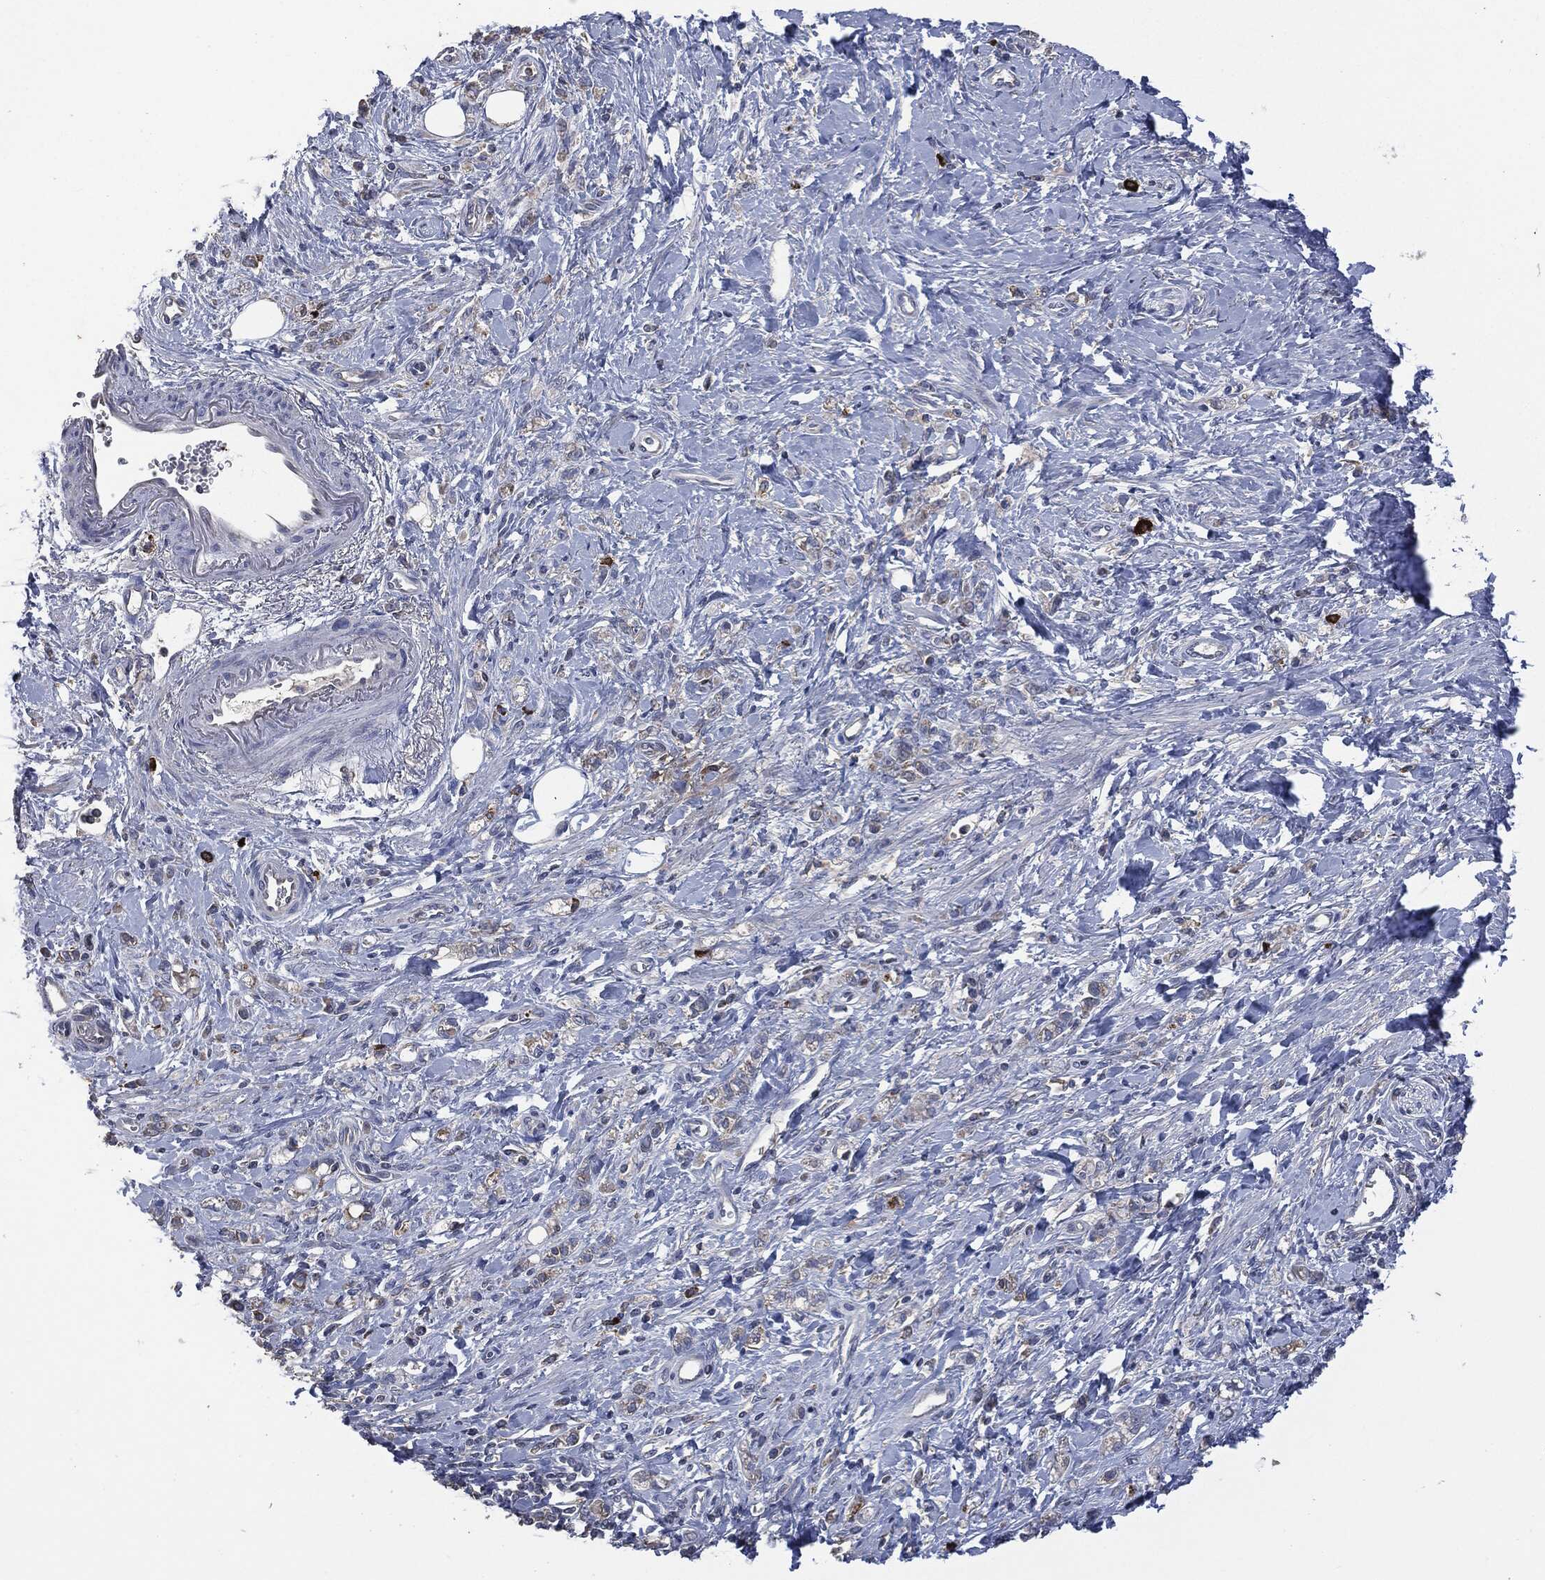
{"staining": {"intensity": "negative", "quantity": "none", "location": "none"}, "tissue": "stomach cancer", "cell_type": "Tumor cells", "image_type": "cancer", "snomed": [{"axis": "morphology", "description": "Adenocarcinoma, NOS"}, {"axis": "topography", "description": "Stomach"}], "caption": "This is a micrograph of immunohistochemistry (IHC) staining of stomach adenocarcinoma, which shows no expression in tumor cells.", "gene": "CD33", "patient": {"sex": "male", "age": 77}}